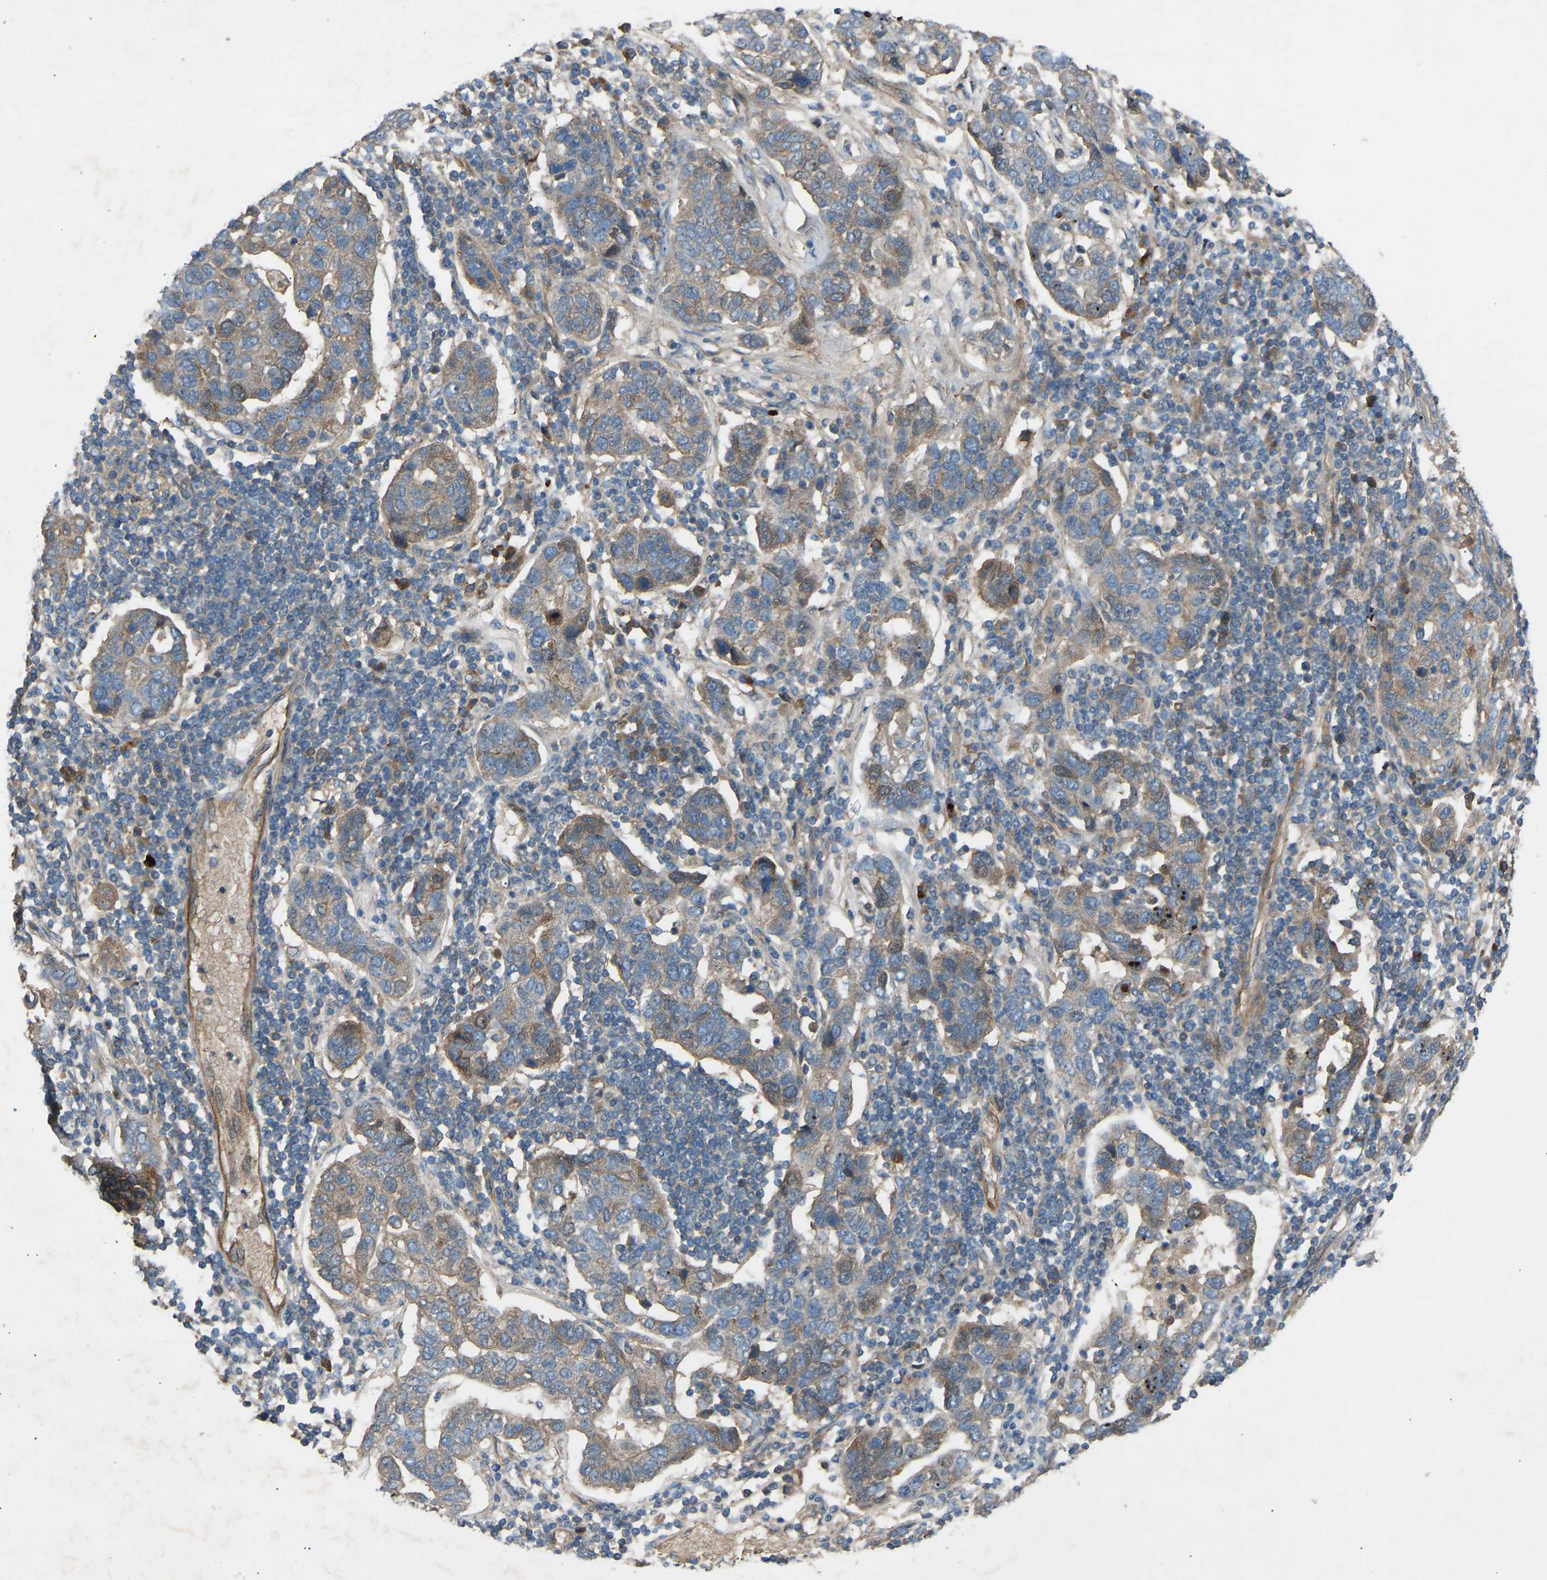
{"staining": {"intensity": "weak", "quantity": "25%-75%", "location": "cytoplasmic/membranous"}, "tissue": "pancreatic cancer", "cell_type": "Tumor cells", "image_type": "cancer", "snomed": [{"axis": "morphology", "description": "Adenocarcinoma, NOS"}, {"axis": "topography", "description": "Pancreas"}], "caption": "The photomicrograph demonstrates staining of pancreatic adenocarcinoma, revealing weak cytoplasmic/membranous protein staining (brown color) within tumor cells.", "gene": "GAS2L1", "patient": {"sex": "female", "age": 61}}